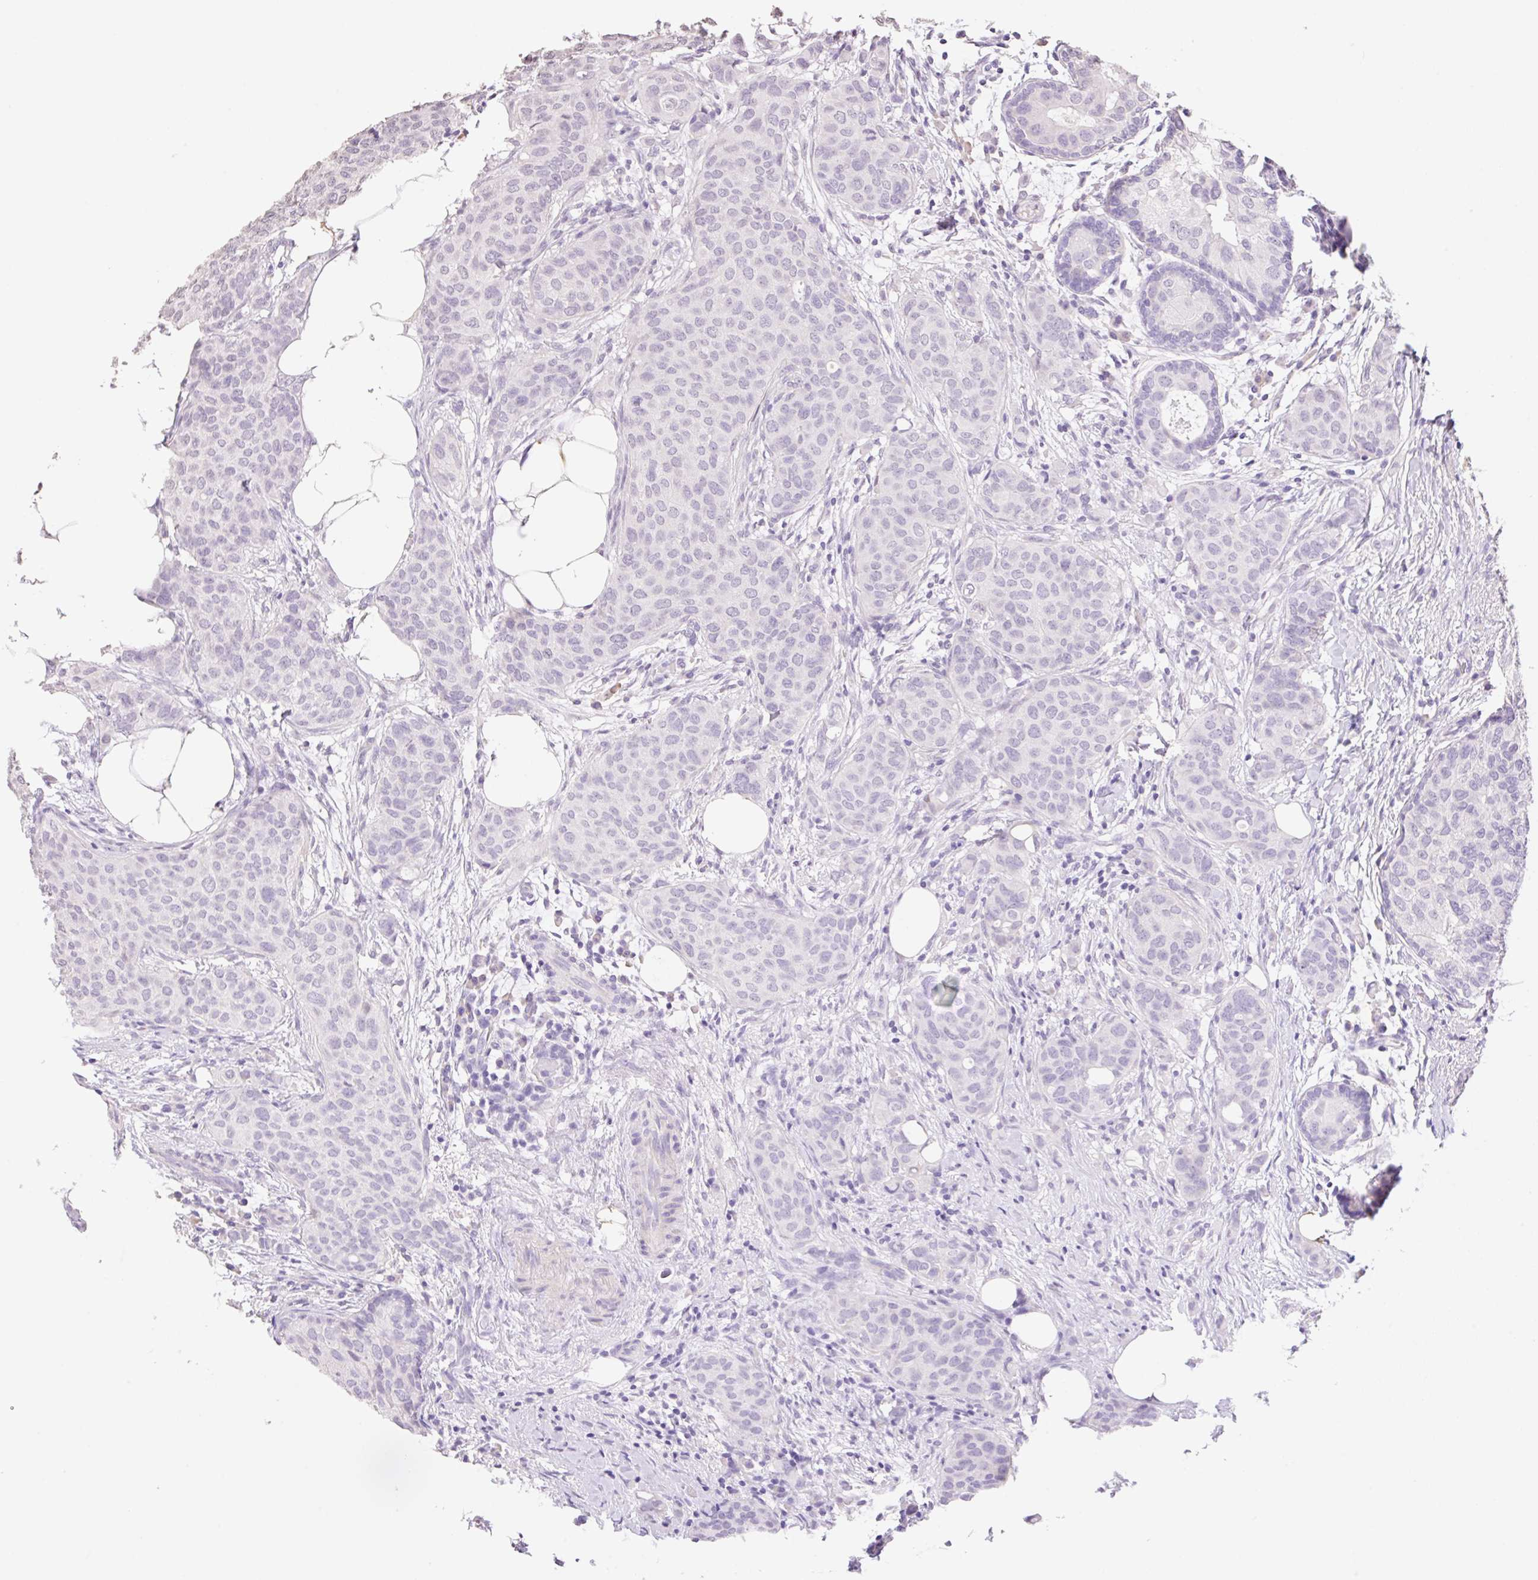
{"staining": {"intensity": "negative", "quantity": "none", "location": "none"}, "tissue": "breast cancer", "cell_type": "Tumor cells", "image_type": "cancer", "snomed": [{"axis": "morphology", "description": "Duct carcinoma"}, {"axis": "topography", "description": "Breast"}], "caption": "A high-resolution micrograph shows IHC staining of infiltrating ductal carcinoma (breast), which reveals no significant positivity in tumor cells.", "gene": "HCRTR2", "patient": {"sex": "female", "age": 47}}